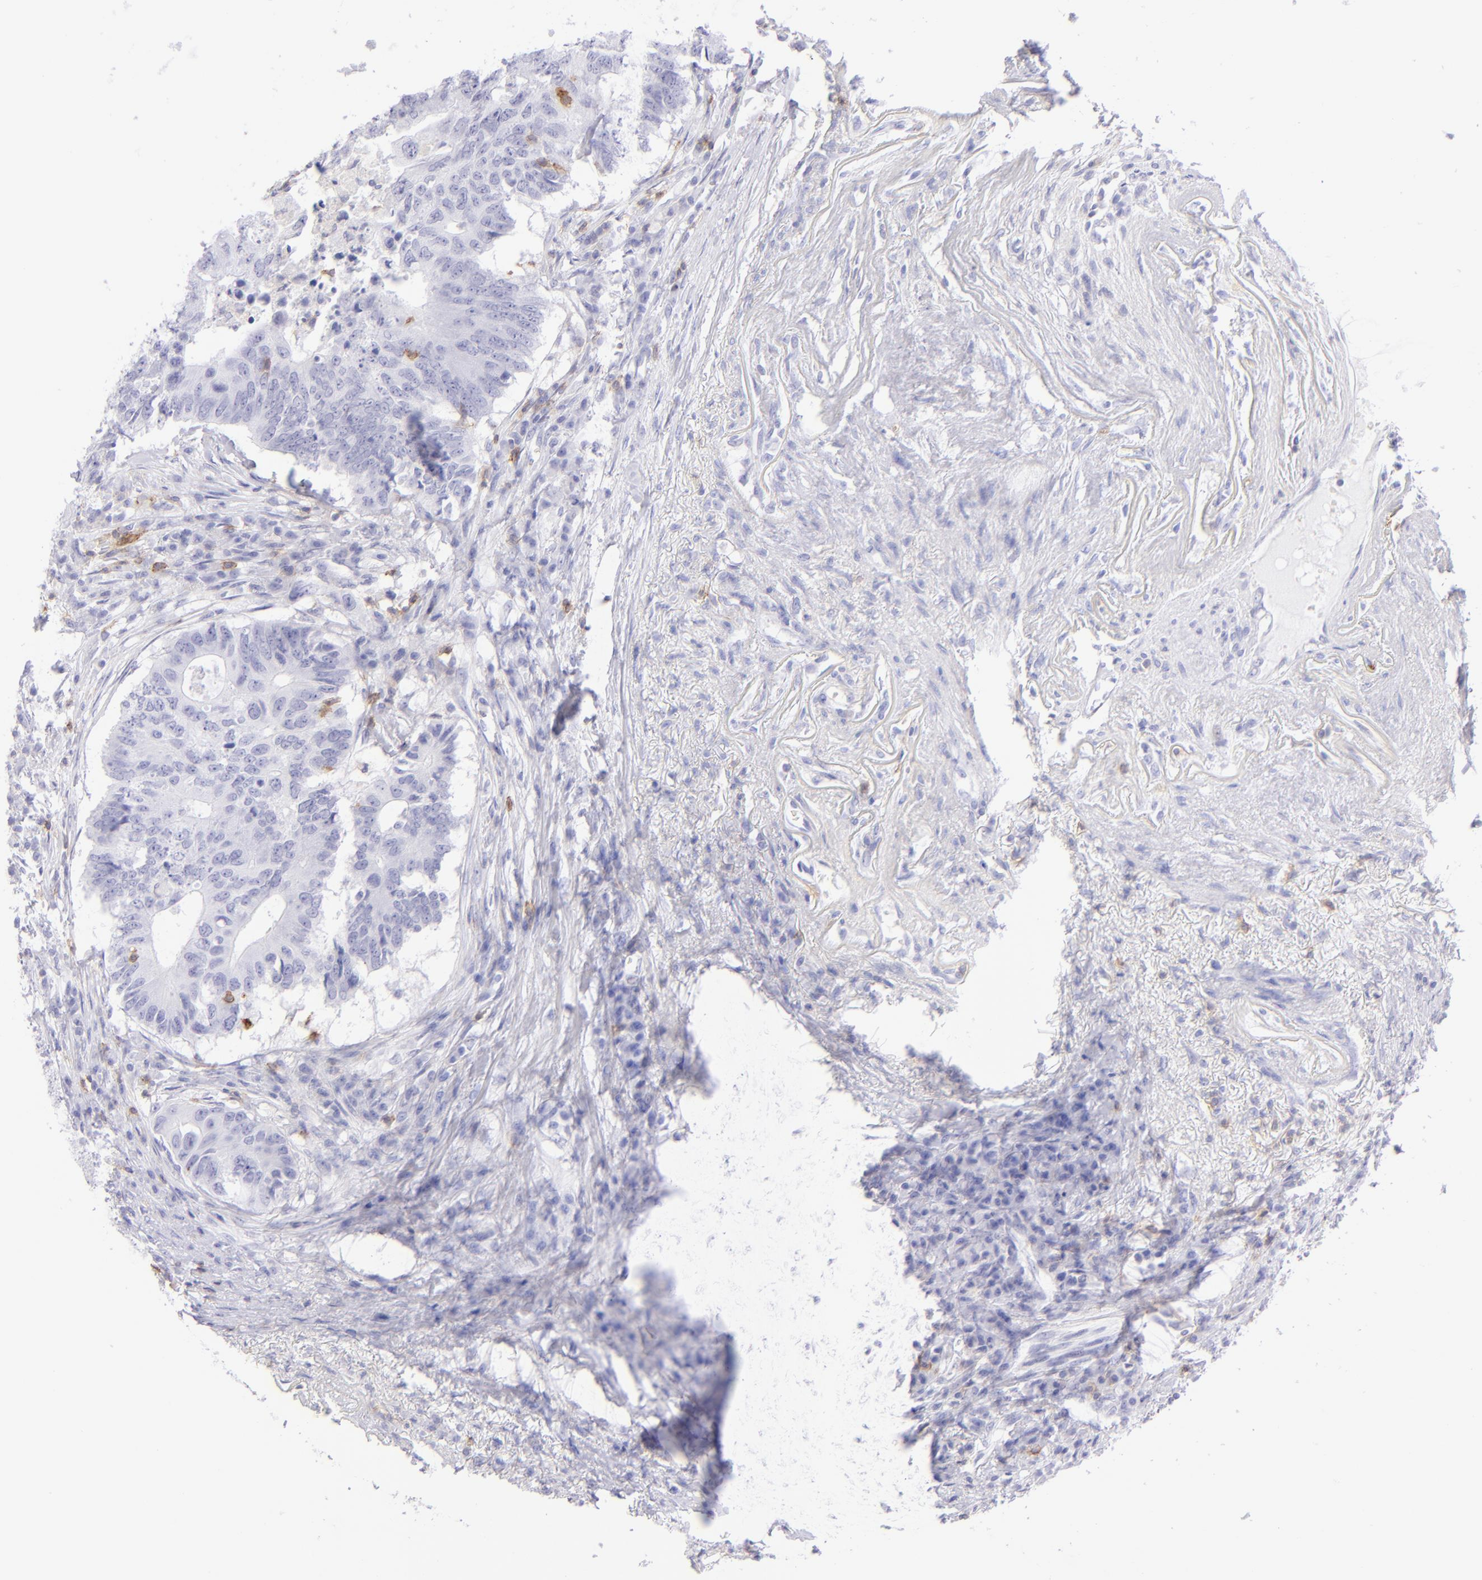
{"staining": {"intensity": "negative", "quantity": "none", "location": "none"}, "tissue": "colorectal cancer", "cell_type": "Tumor cells", "image_type": "cancer", "snomed": [{"axis": "morphology", "description": "Adenocarcinoma, NOS"}, {"axis": "topography", "description": "Colon"}], "caption": "Immunohistochemistry (IHC) photomicrograph of human colorectal adenocarcinoma stained for a protein (brown), which demonstrates no expression in tumor cells. (Immunohistochemistry (IHC), brightfield microscopy, high magnification).", "gene": "CD69", "patient": {"sex": "male", "age": 71}}